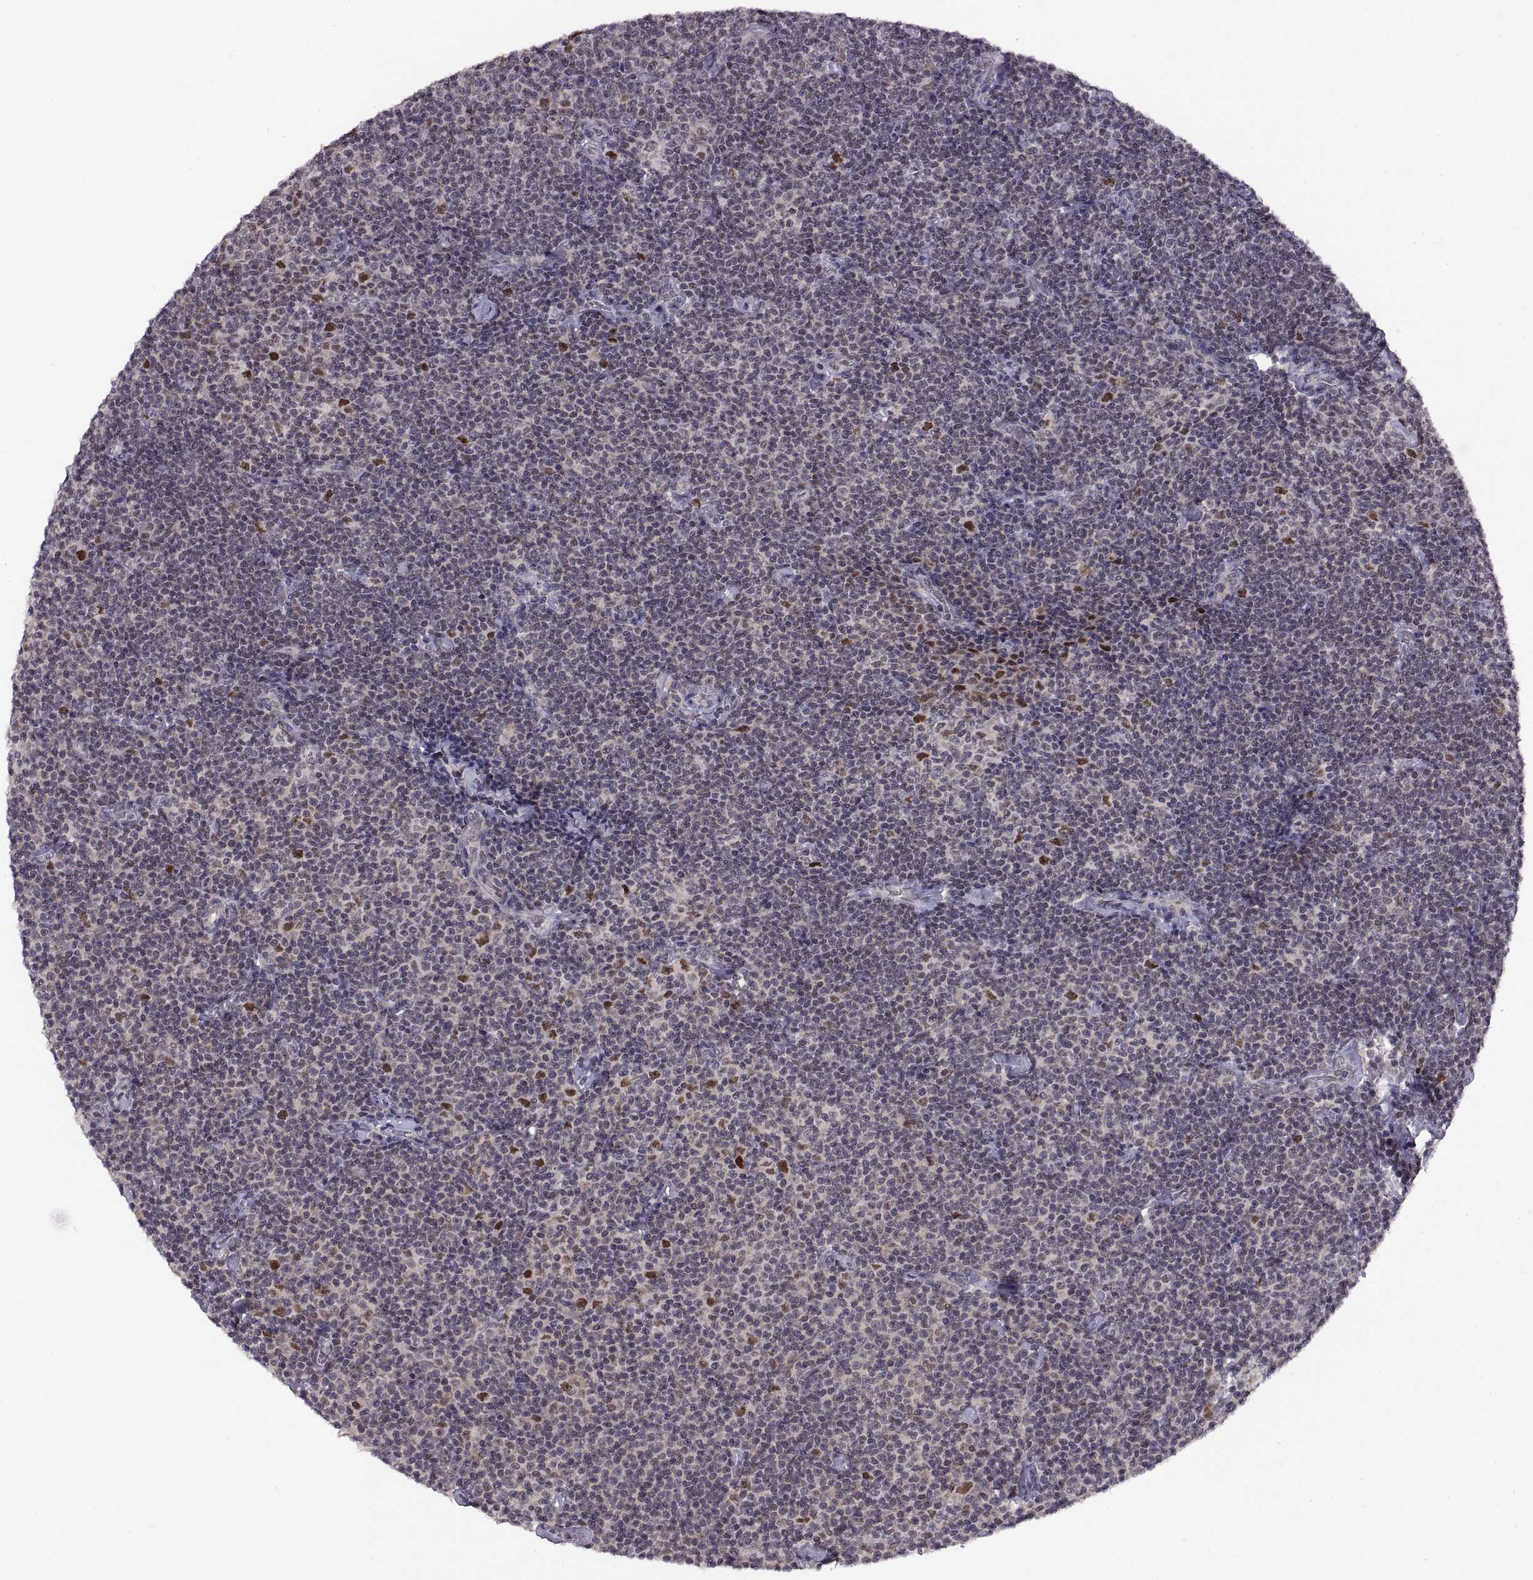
{"staining": {"intensity": "negative", "quantity": "none", "location": "none"}, "tissue": "lymphoma", "cell_type": "Tumor cells", "image_type": "cancer", "snomed": [{"axis": "morphology", "description": "Malignant lymphoma, non-Hodgkin's type, Low grade"}, {"axis": "topography", "description": "Lymph node"}], "caption": "Micrograph shows no protein expression in tumor cells of low-grade malignant lymphoma, non-Hodgkin's type tissue.", "gene": "CHFR", "patient": {"sex": "male", "age": 81}}